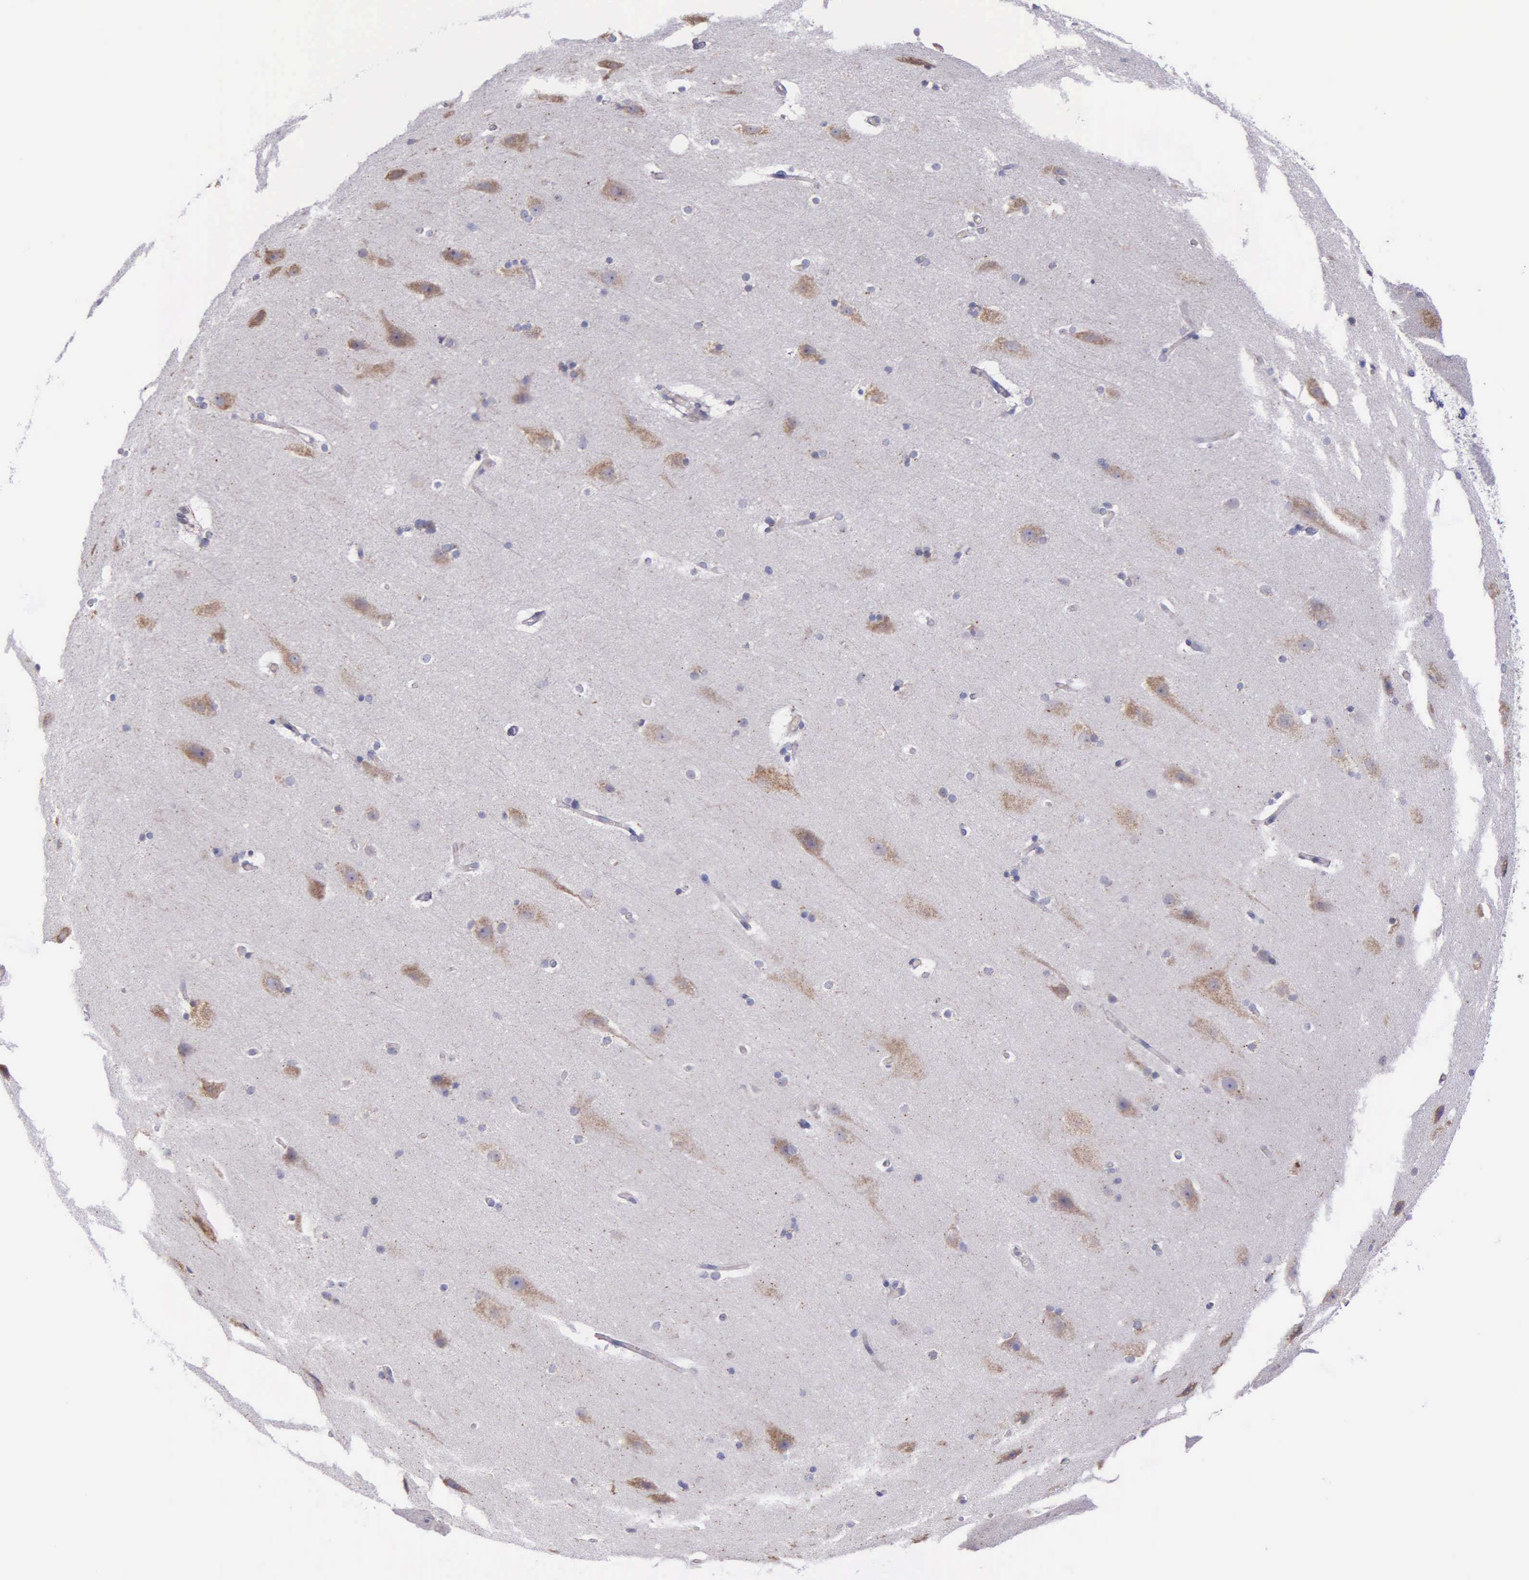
{"staining": {"intensity": "negative", "quantity": "none", "location": "none"}, "tissue": "cerebral cortex", "cell_type": "Endothelial cells", "image_type": "normal", "snomed": [{"axis": "morphology", "description": "Normal tissue, NOS"}, {"axis": "topography", "description": "Cerebral cortex"}, {"axis": "topography", "description": "Hippocampus"}], "caption": "IHC image of unremarkable cerebral cortex stained for a protein (brown), which shows no staining in endothelial cells.", "gene": "CTAGE15", "patient": {"sex": "female", "age": 19}}